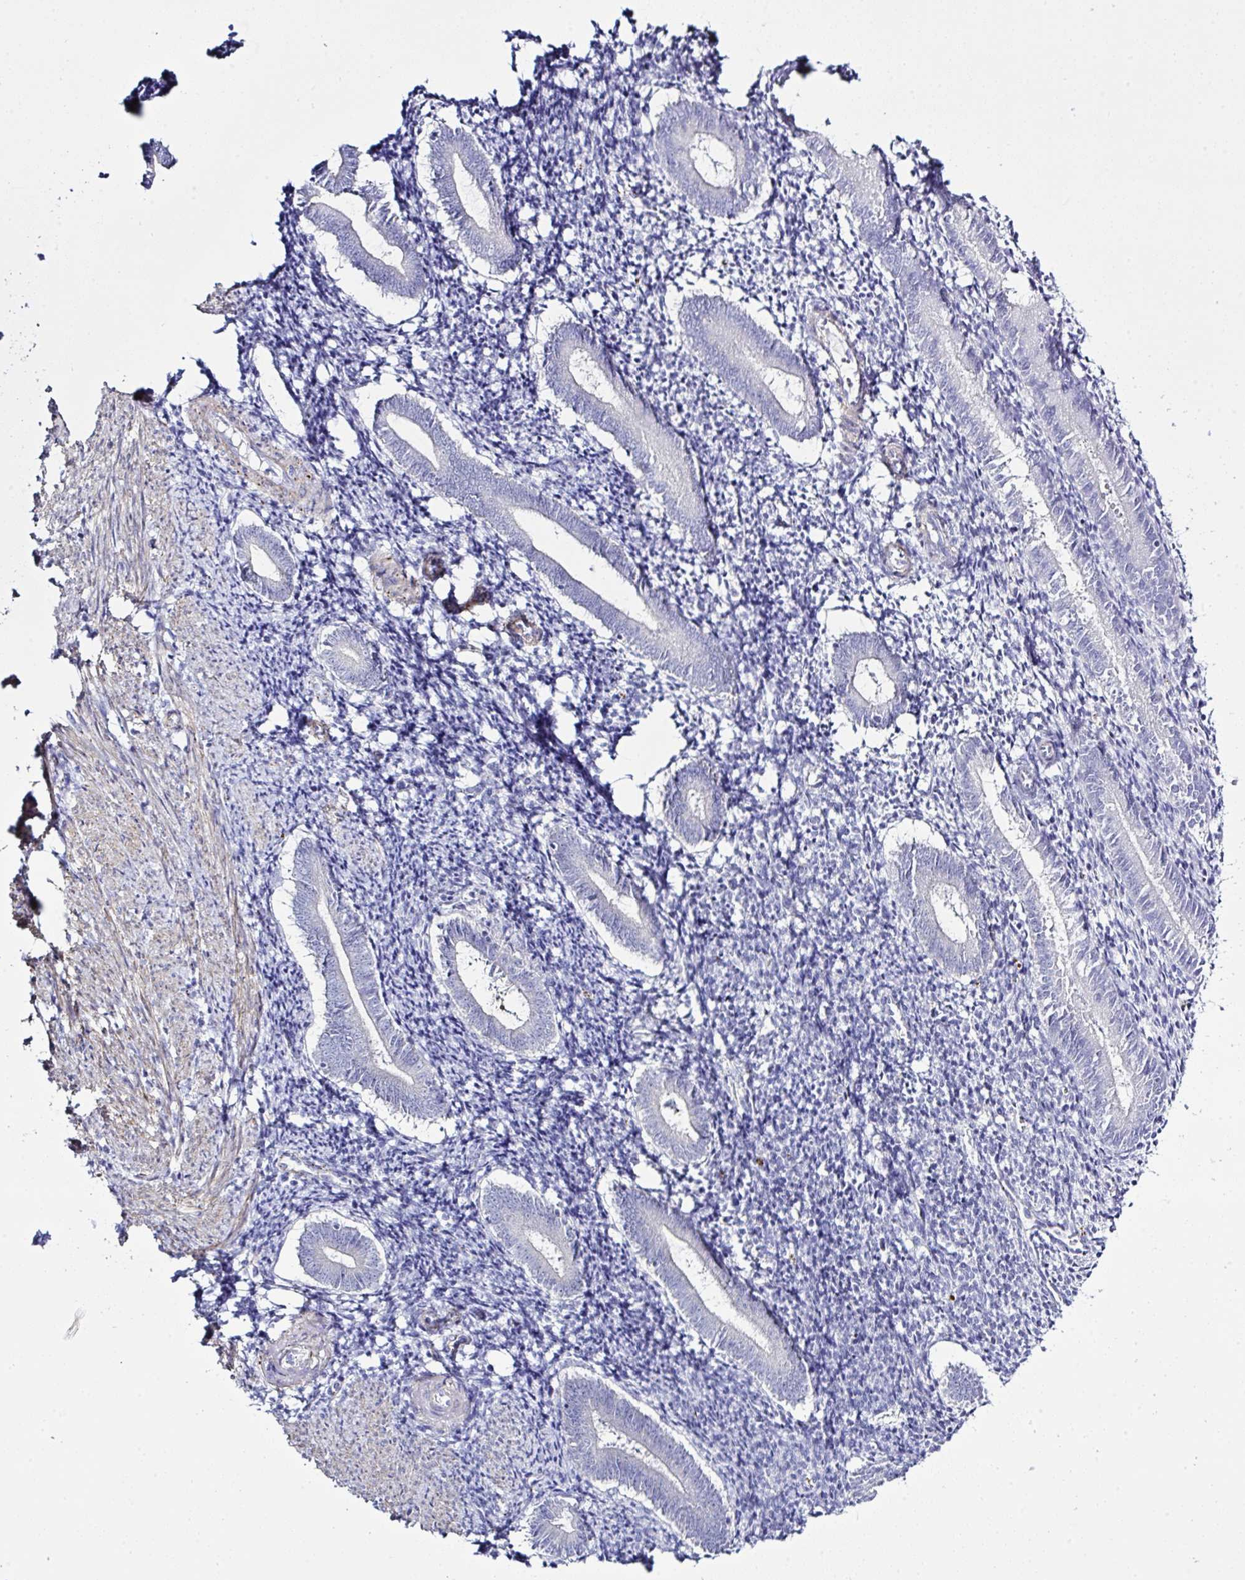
{"staining": {"intensity": "negative", "quantity": "none", "location": "none"}, "tissue": "endometrium", "cell_type": "Cells in endometrial stroma", "image_type": "normal", "snomed": [{"axis": "morphology", "description": "Normal tissue, NOS"}, {"axis": "topography", "description": "Endometrium"}], "caption": "Human endometrium stained for a protein using immunohistochemistry (IHC) shows no positivity in cells in endometrial stroma.", "gene": "MED11", "patient": {"sex": "female", "age": 25}}